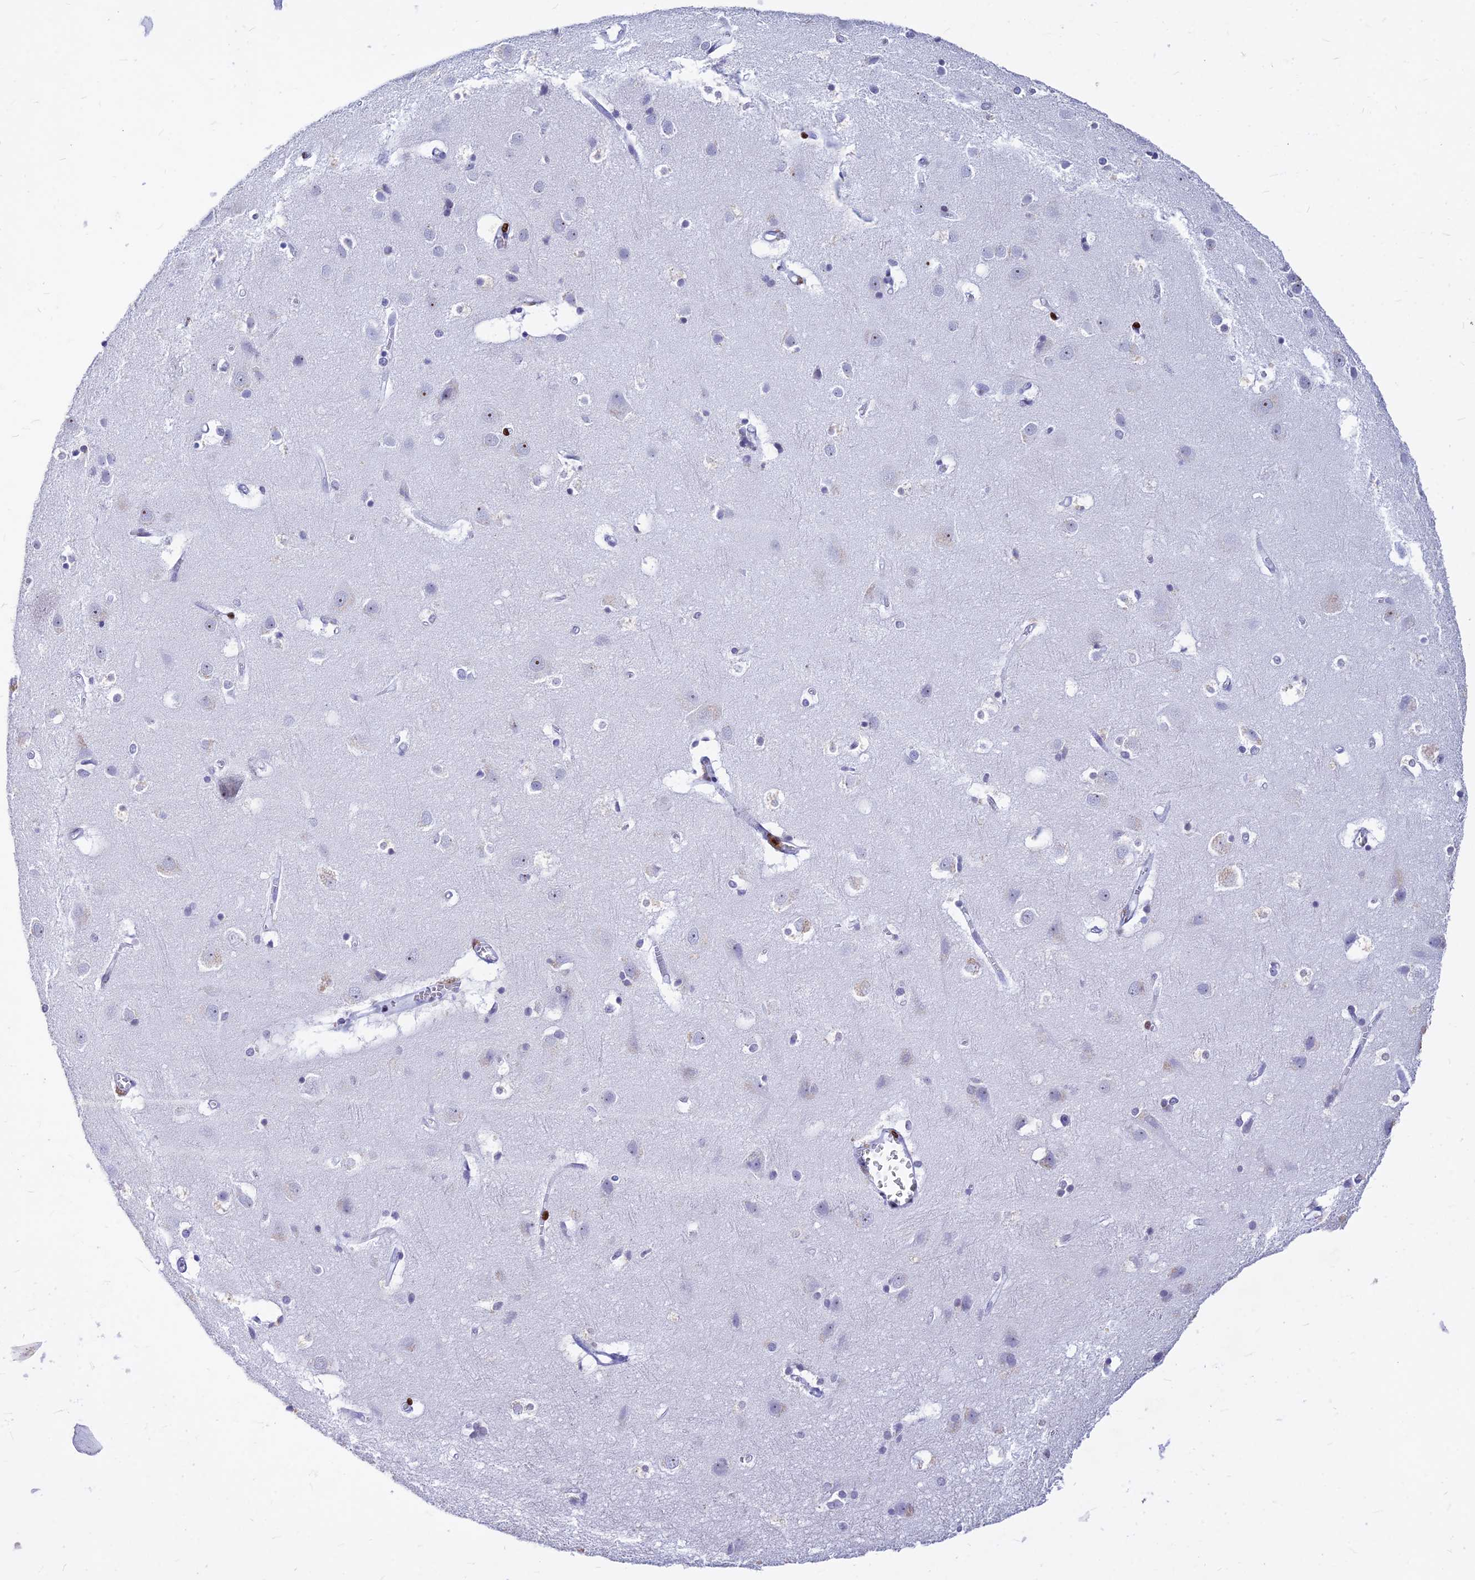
{"staining": {"intensity": "negative", "quantity": "none", "location": "none"}, "tissue": "cerebral cortex", "cell_type": "Endothelial cells", "image_type": "normal", "snomed": [{"axis": "morphology", "description": "Normal tissue, NOS"}, {"axis": "topography", "description": "Cerebral cortex"}], "caption": "Normal cerebral cortex was stained to show a protein in brown. There is no significant positivity in endothelial cells. (DAB immunohistochemistry (IHC) visualized using brightfield microscopy, high magnification).", "gene": "PRPS1", "patient": {"sex": "male", "age": 54}}